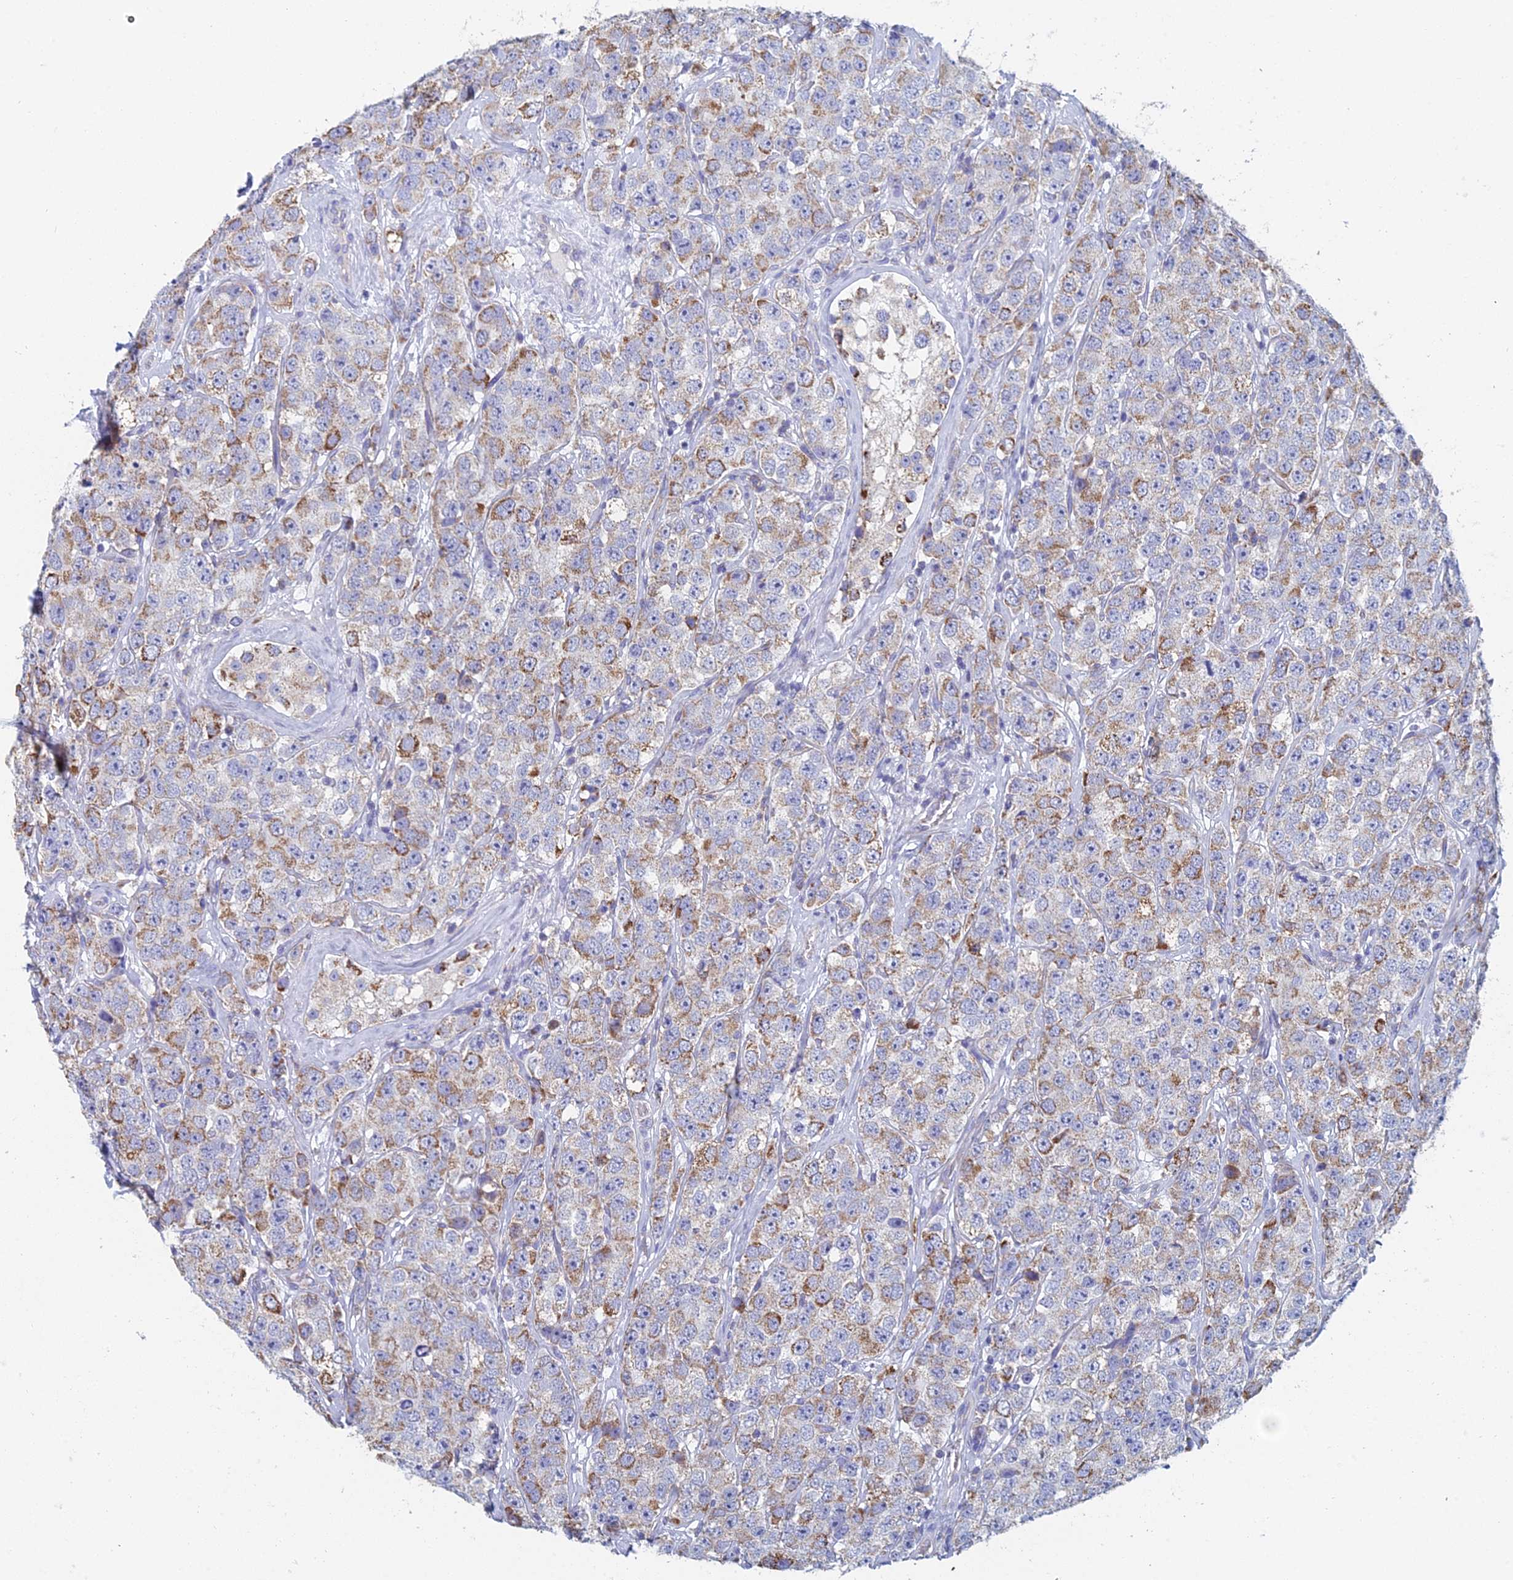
{"staining": {"intensity": "moderate", "quantity": ">75%", "location": "cytoplasmic/membranous"}, "tissue": "testis cancer", "cell_type": "Tumor cells", "image_type": "cancer", "snomed": [{"axis": "morphology", "description": "Seminoma, NOS"}, {"axis": "topography", "description": "Testis"}], "caption": "Immunohistochemical staining of testis cancer (seminoma) demonstrates medium levels of moderate cytoplasmic/membranous protein expression in about >75% of tumor cells. The staining is performed using DAB (3,3'-diaminobenzidine) brown chromogen to label protein expression. The nuclei are counter-stained blue using hematoxylin.", "gene": "CRACR2B", "patient": {"sex": "male", "age": 28}}